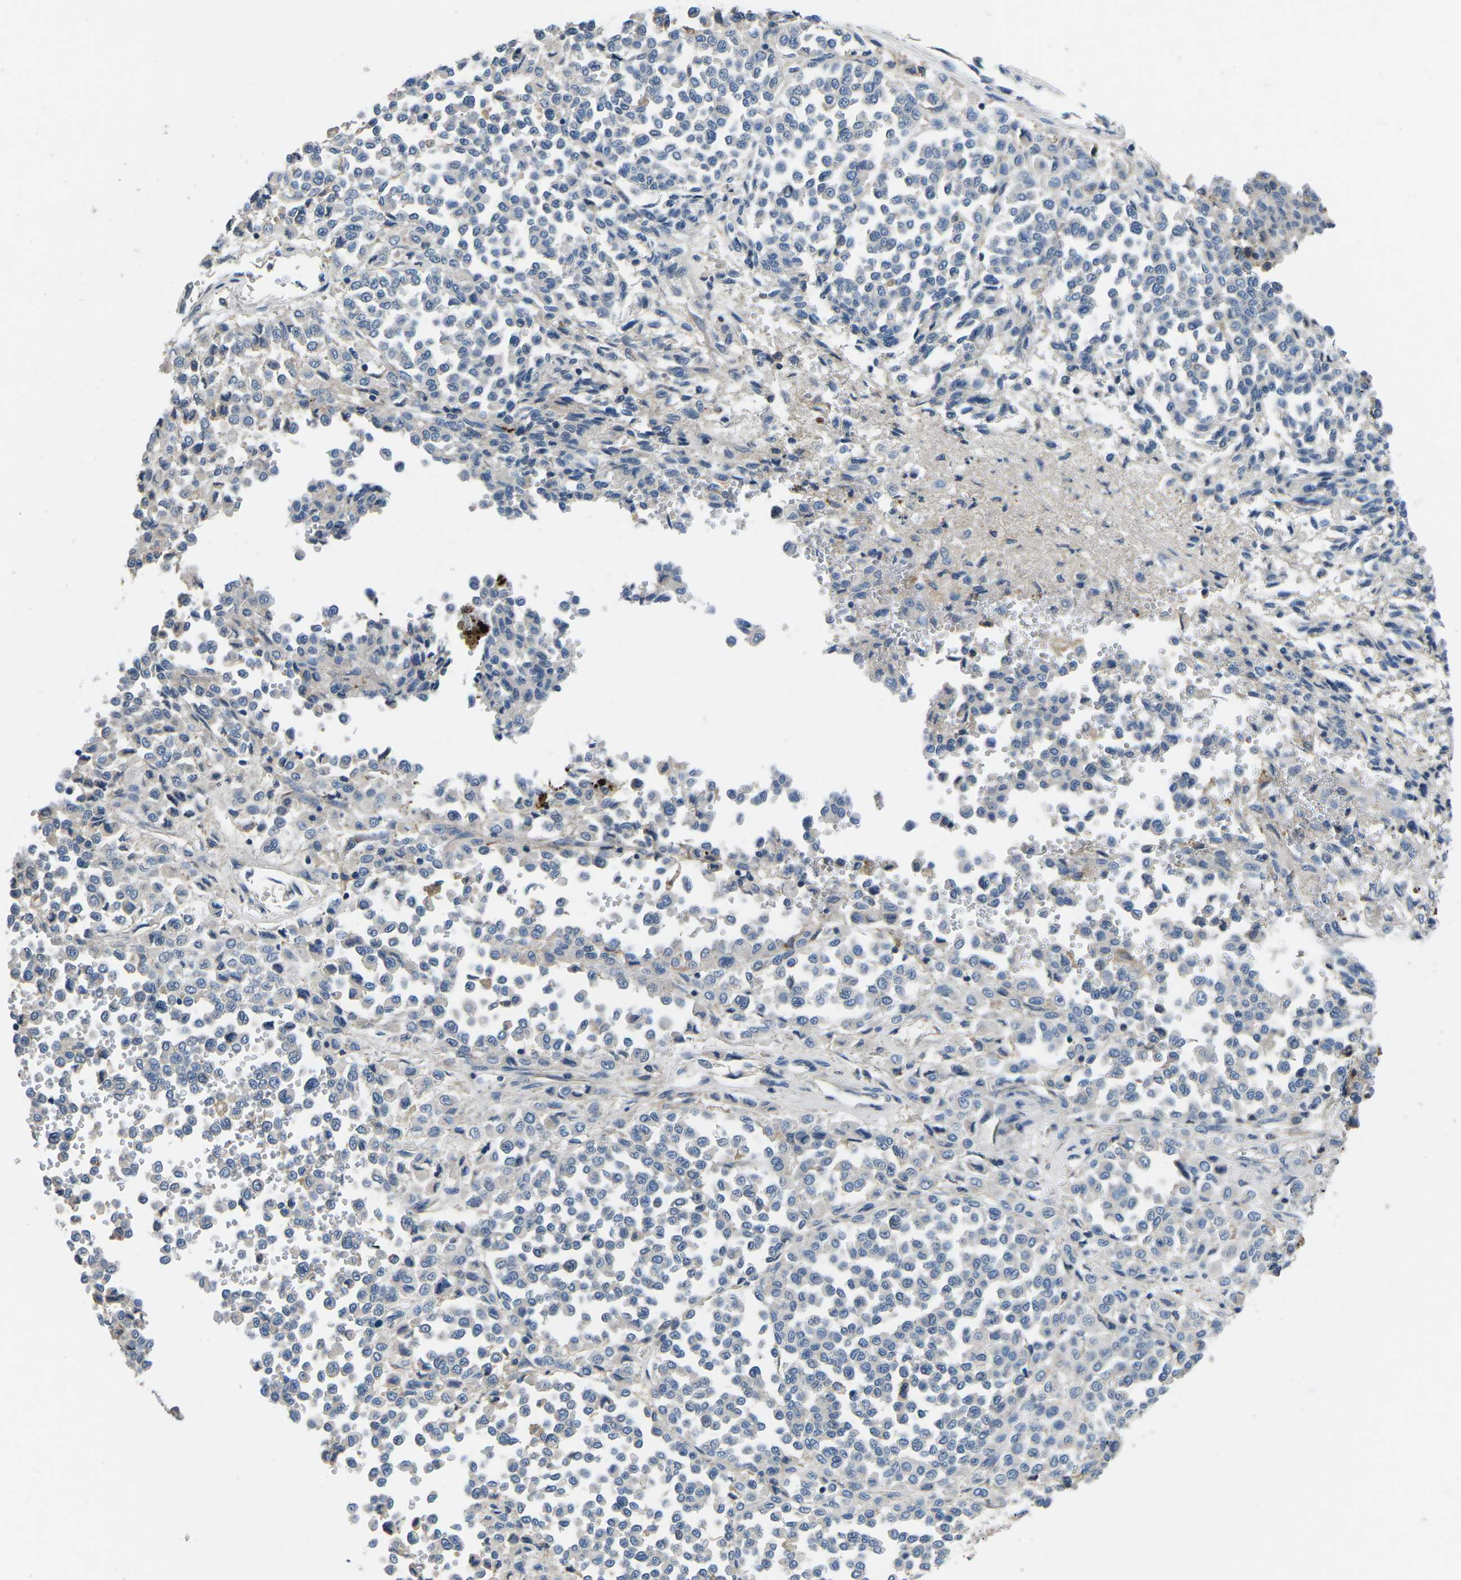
{"staining": {"intensity": "negative", "quantity": "none", "location": "none"}, "tissue": "melanoma", "cell_type": "Tumor cells", "image_type": "cancer", "snomed": [{"axis": "morphology", "description": "Malignant melanoma, Metastatic site"}, {"axis": "topography", "description": "Pancreas"}], "caption": "Melanoma stained for a protein using IHC displays no expression tumor cells.", "gene": "PDCD6IP", "patient": {"sex": "female", "age": 30}}